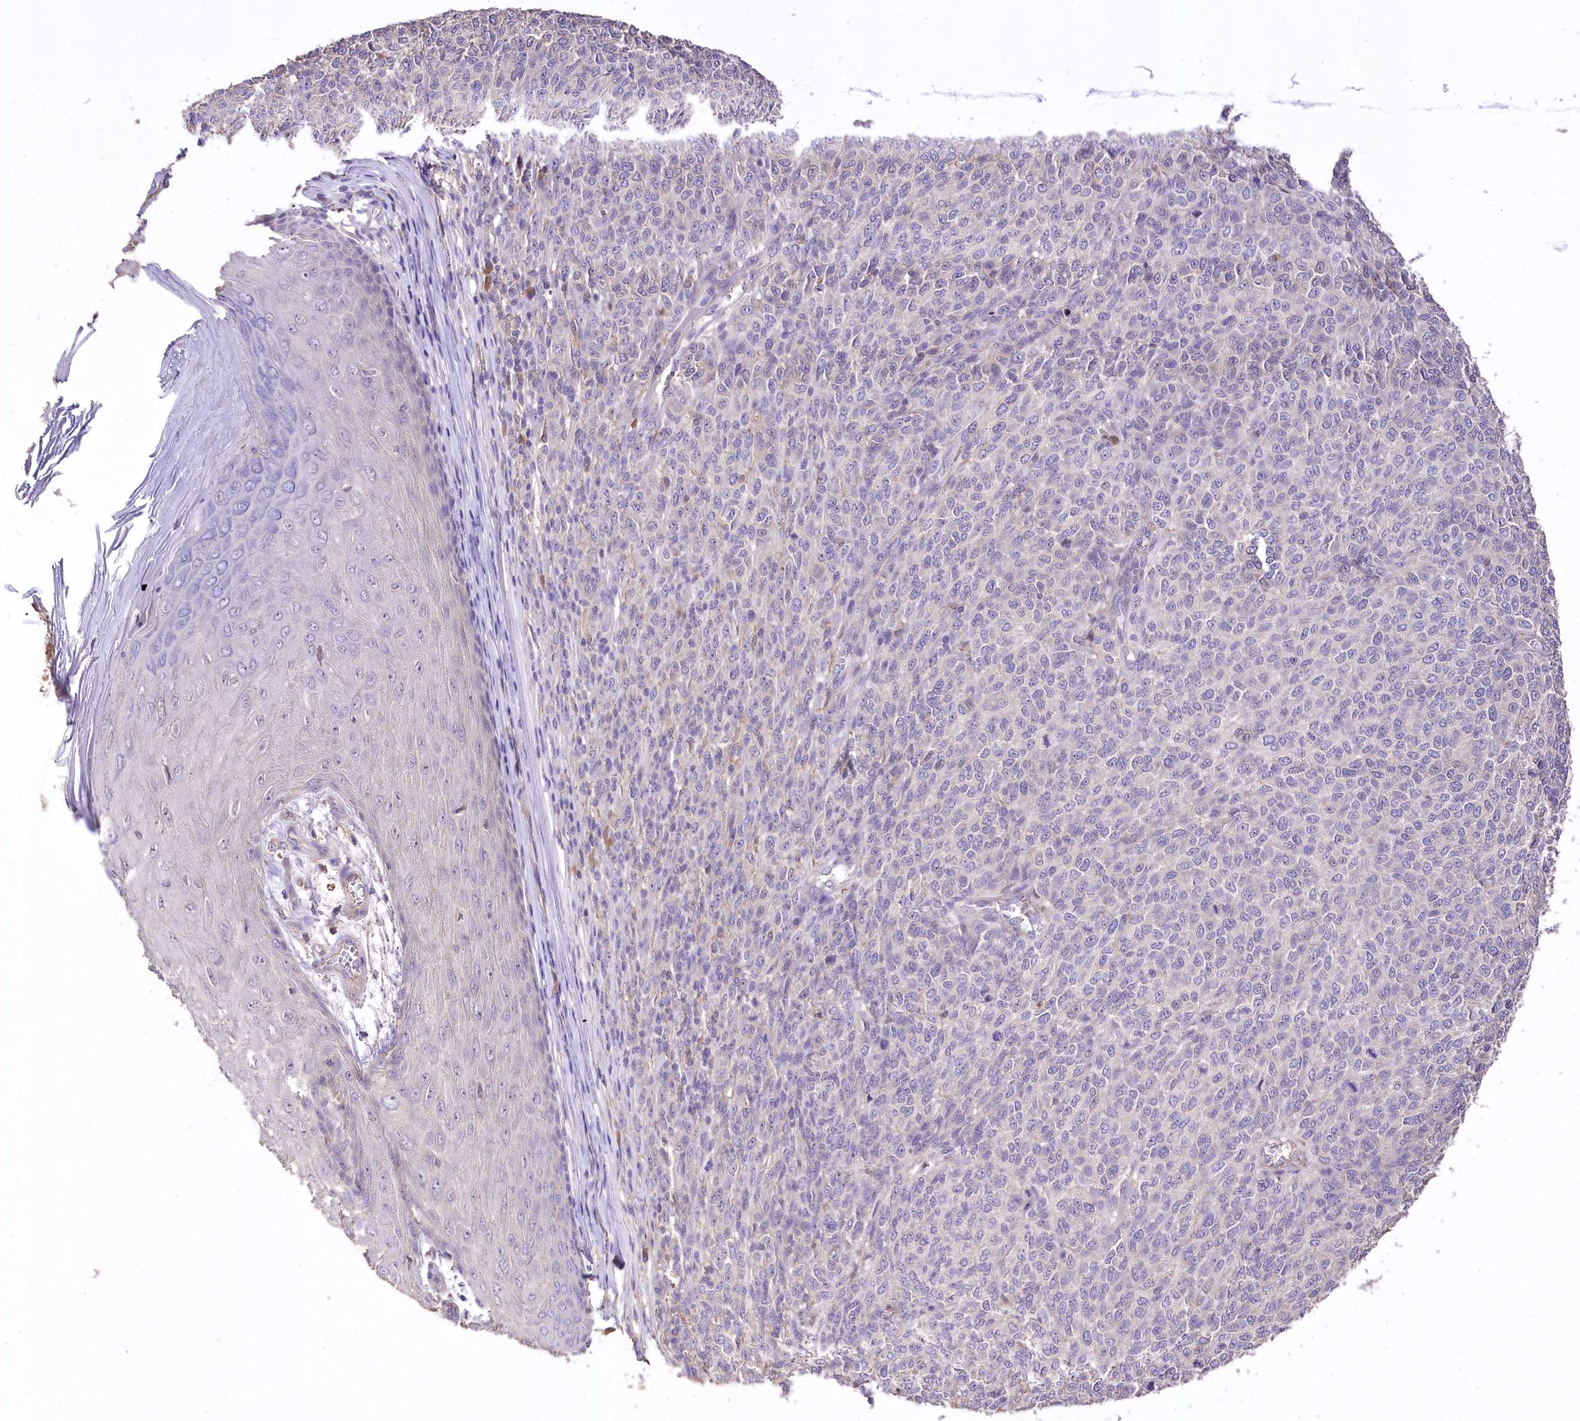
{"staining": {"intensity": "negative", "quantity": "none", "location": "none"}, "tissue": "melanoma", "cell_type": "Tumor cells", "image_type": "cancer", "snomed": [{"axis": "morphology", "description": "Malignant melanoma, NOS"}, {"axis": "topography", "description": "Skin"}], "caption": "Immunohistochemistry (IHC) image of neoplastic tissue: melanoma stained with DAB demonstrates no significant protein expression in tumor cells.", "gene": "PCYOX1L", "patient": {"sex": "male", "age": 49}}